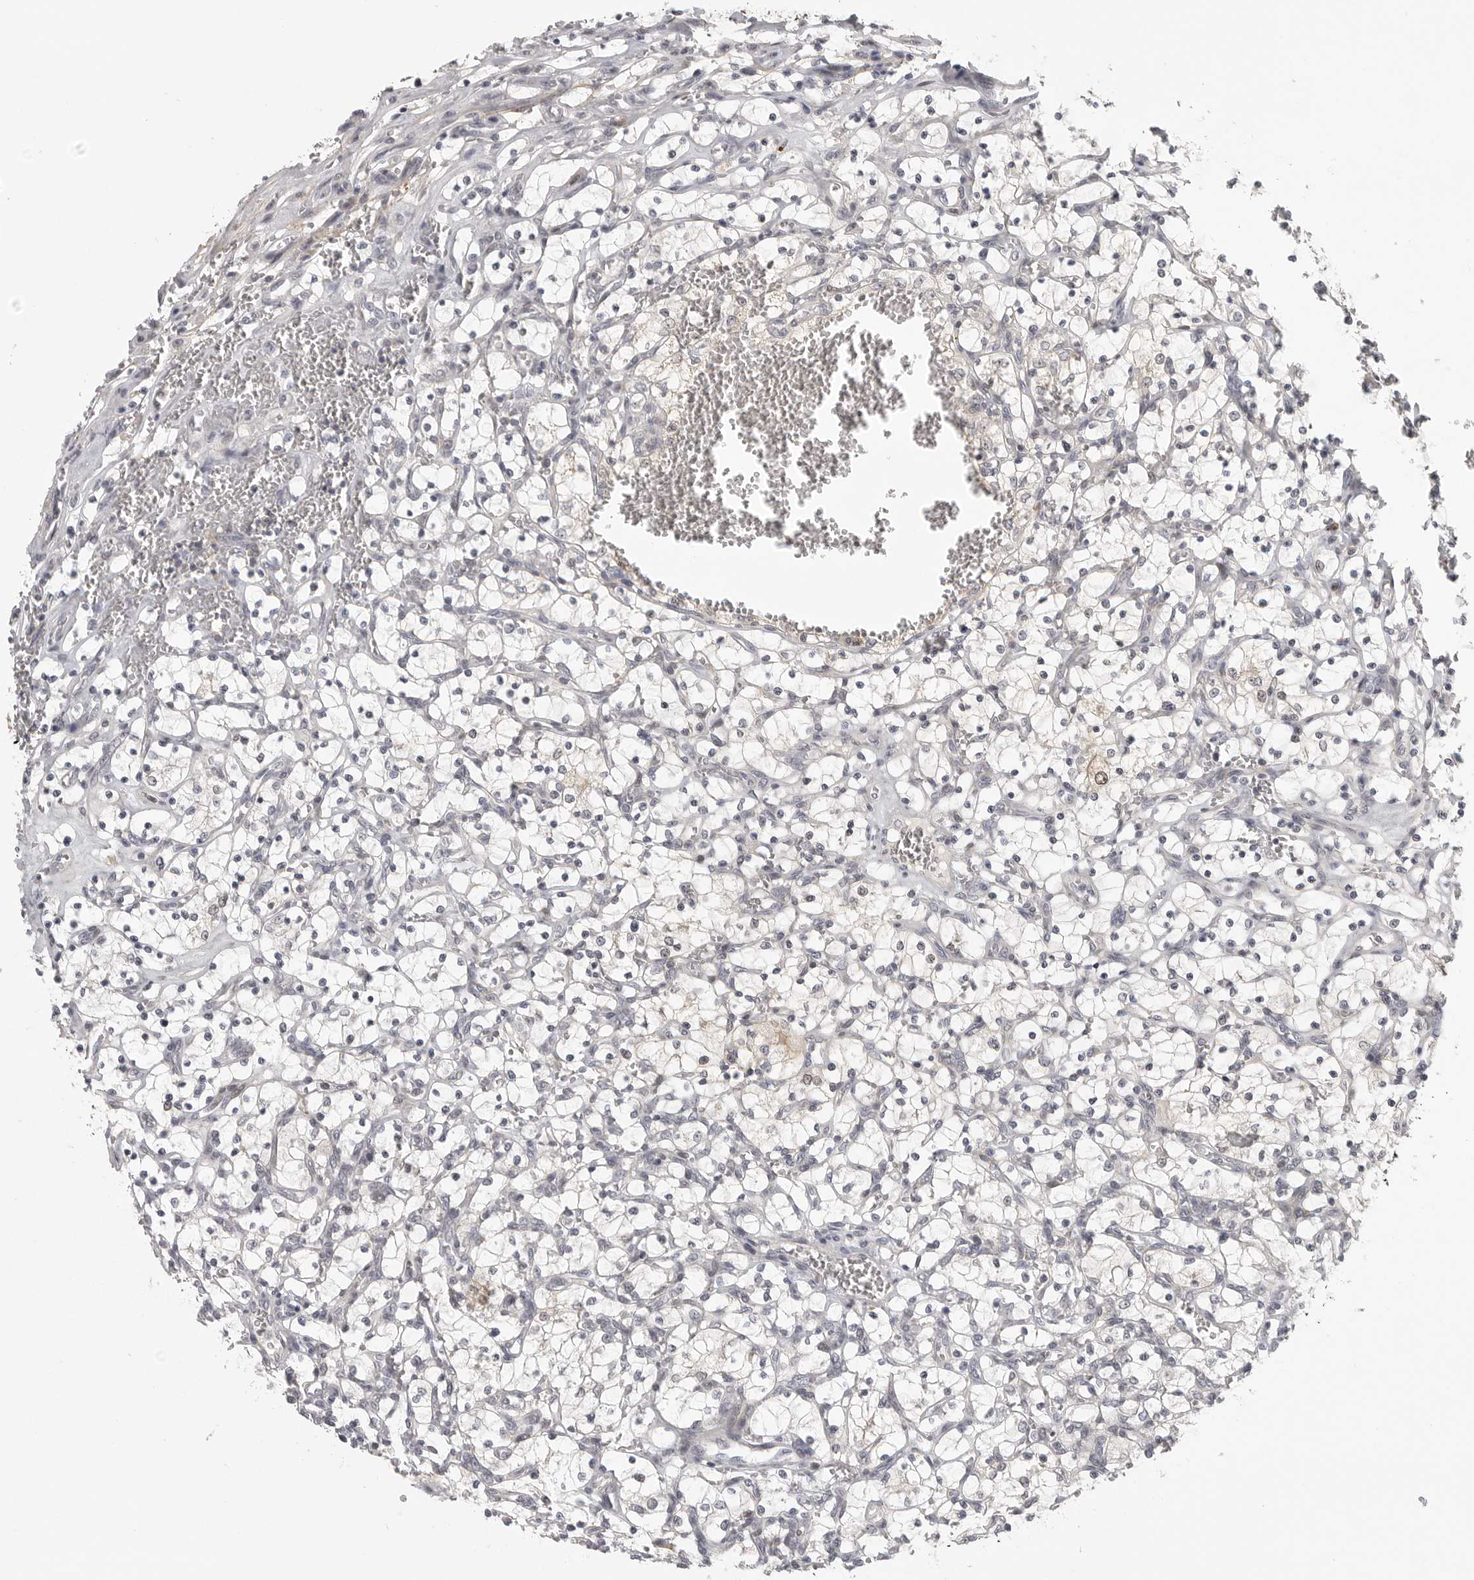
{"staining": {"intensity": "negative", "quantity": "none", "location": "none"}, "tissue": "renal cancer", "cell_type": "Tumor cells", "image_type": "cancer", "snomed": [{"axis": "morphology", "description": "Adenocarcinoma, NOS"}, {"axis": "topography", "description": "Kidney"}], "caption": "Immunohistochemistry of renal adenocarcinoma shows no expression in tumor cells. (DAB (3,3'-diaminobenzidine) immunohistochemistry visualized using brightfield microscopy, high magnification).", "gene": "UROD", "patient": {"sex": "female", "age": 69}}